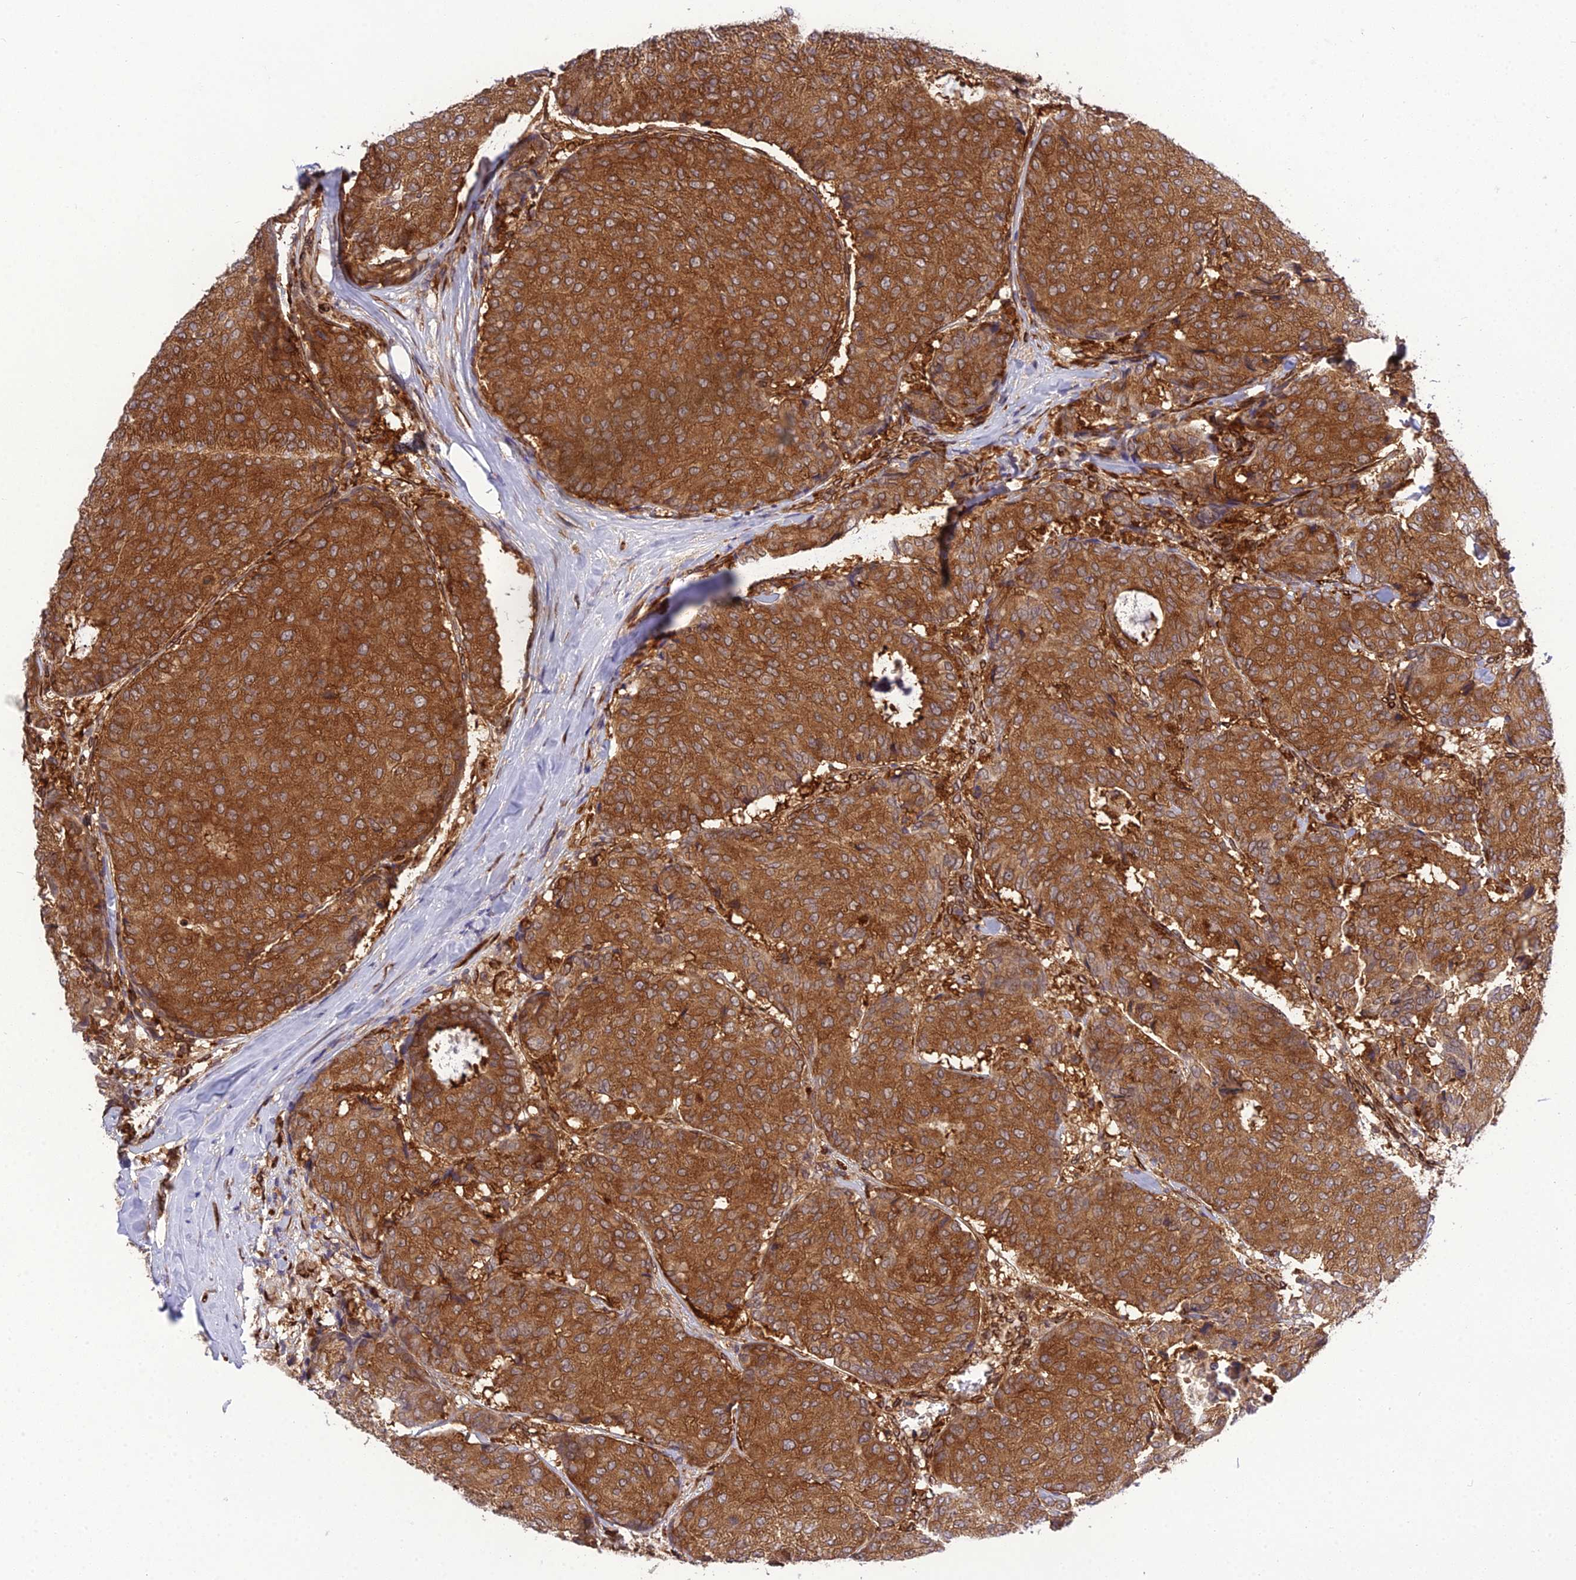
{"staining": {"intensity": "strong", "quantity": ">75%", "location": "cytoplasmic/membranous"}, "tissue": "breast cancer", "cell_type": "Tumor cells", "image_type": "cancer", "snomed": [{"axis": "morphology", "description": "Duct carcinoma"}, {"axis": "topography", "description": "Breast"}], "caption": "Human intraductal carcinoma (breast) stained with a brown dye reveals strong cytoplasmic/membranous positive expression in approximately >75% of tumor cells.", "gene": "DHCR7", "patient": {"sex": "female", "age": 75}}